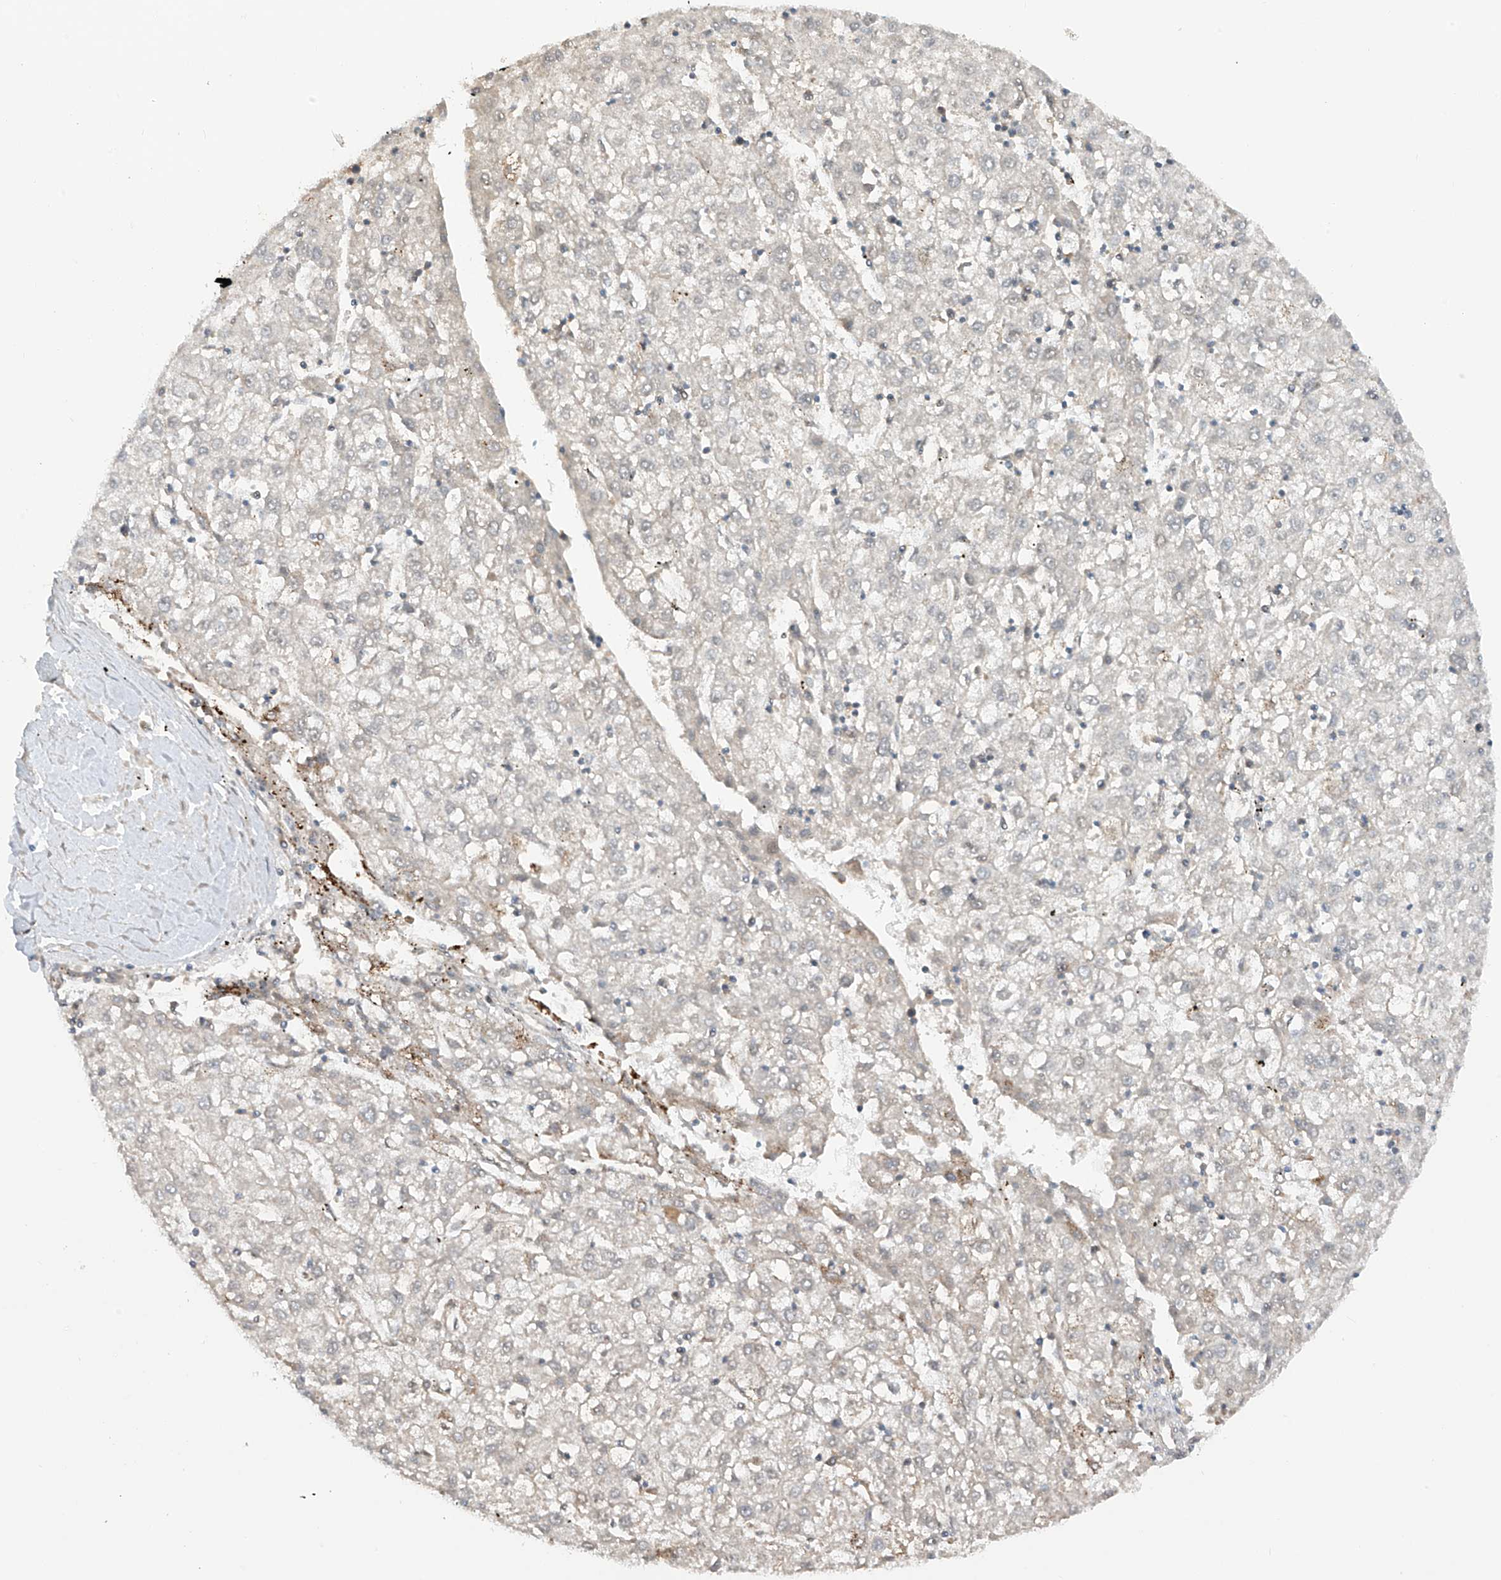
{"staining": {"intensity": "negative", "quantity": "none", "location": "none"}, "tissue": "liver cancer", "cell_type": "Tumor cells", "image_type": "cancer", "snomed": [{"axis": "morphology", "description": "Carcinoma, Hepatocellular, NOS"}, {"axis": "topography", "description": "Liver"}], "caption": "There is no significant staining in tumor cells of liver hepatocellular carcinoma.", "gene": "PM20D2", "patient": {"sex": "male", "age": 72}}